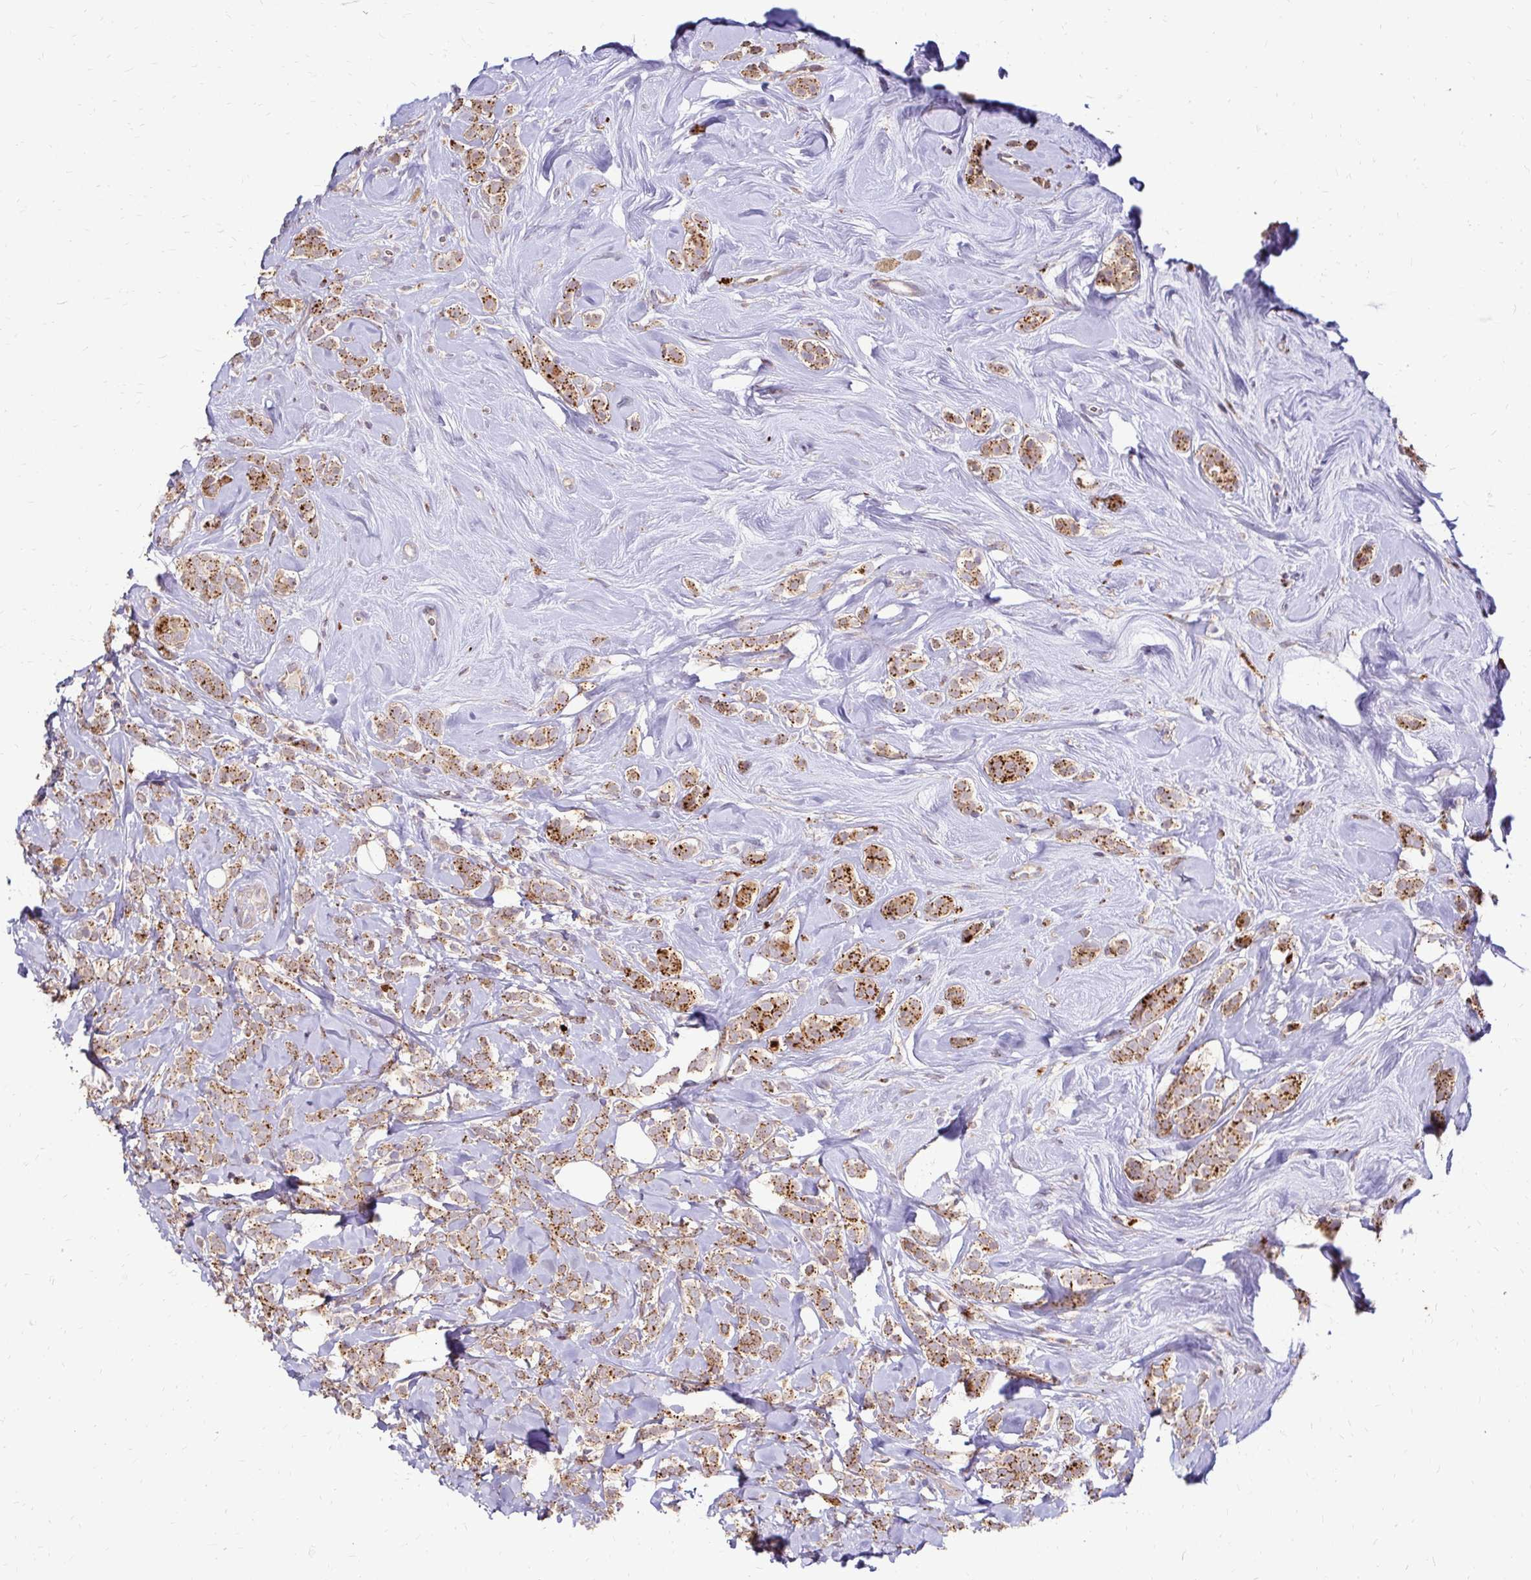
{"staining": {"intensity": "moderate", "quantity": ">75%", "location": "cytoplasmic/membranous"}, "tissue": "breast cancer", "cell_type": "Tumor cells", "image_type": "cancer", "snomed": [{"axis": "morphology", "description": "Lobular carcinoma"}, {"axis": "topography", "description": "Breast"}], "caption": "This is an image of IHC staining of breast lobular carcinoma, which shows moderate expression in the cytoplasmic/membranous of tumor cells.", "gene": "IDUA", "patient": {"sex": "female", "age": 49}}